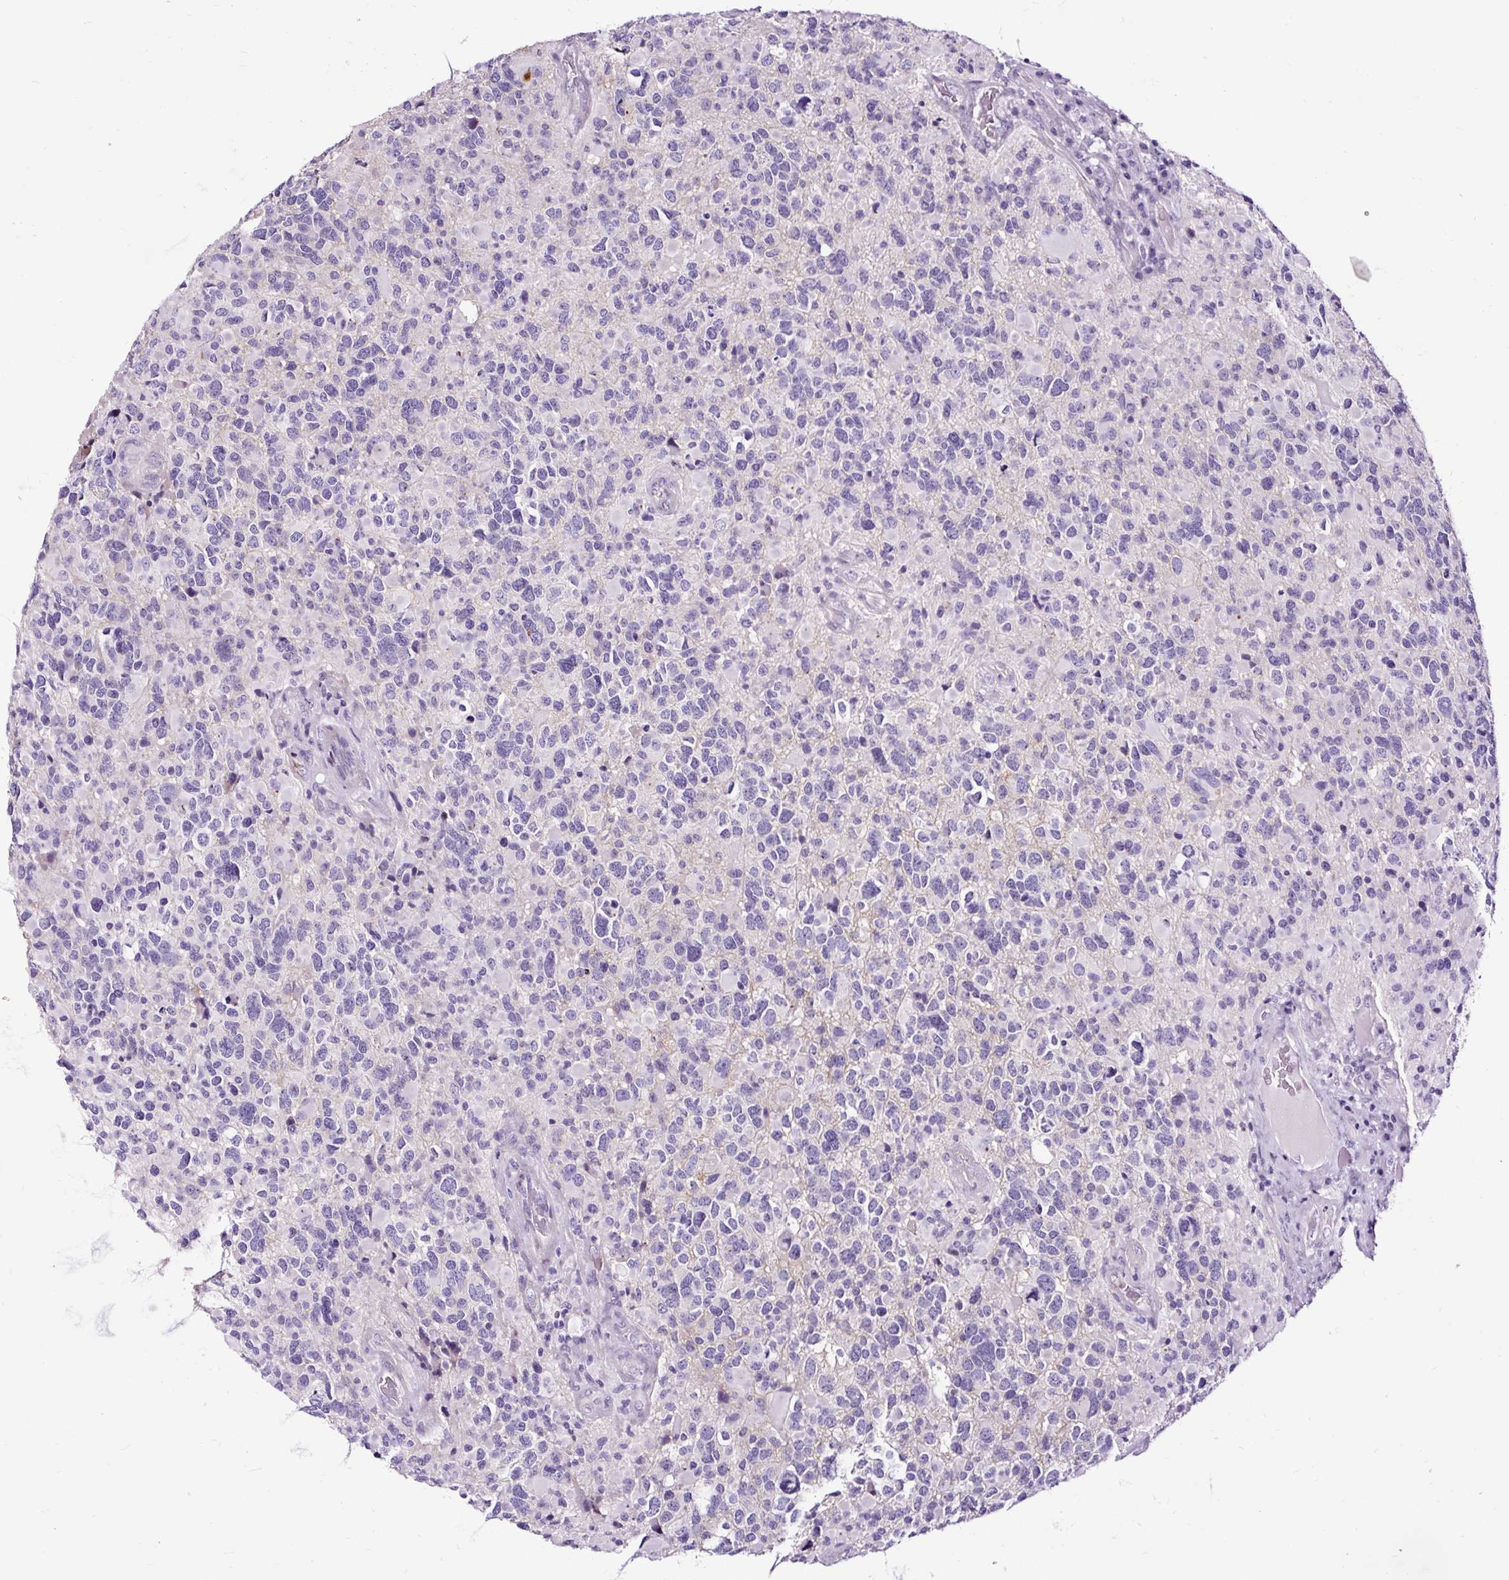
{"staining": {"intensity": "negative", "quantity": "none", "location": "none"}, "tissue": "glioma", "cell_type": "Tumor cells", "image_type": "cancer", "snomed": [{"axis": "morphology", "description": "Glioma, malignant, High grade"}, {"axis": "topography", "description": "Brain"}], "caption": "Protein analysis of glioma reveals no significant positivity in tumor cells.", "gene": "SLC7A8", "patient": {"sex": "female", "age": 40}}